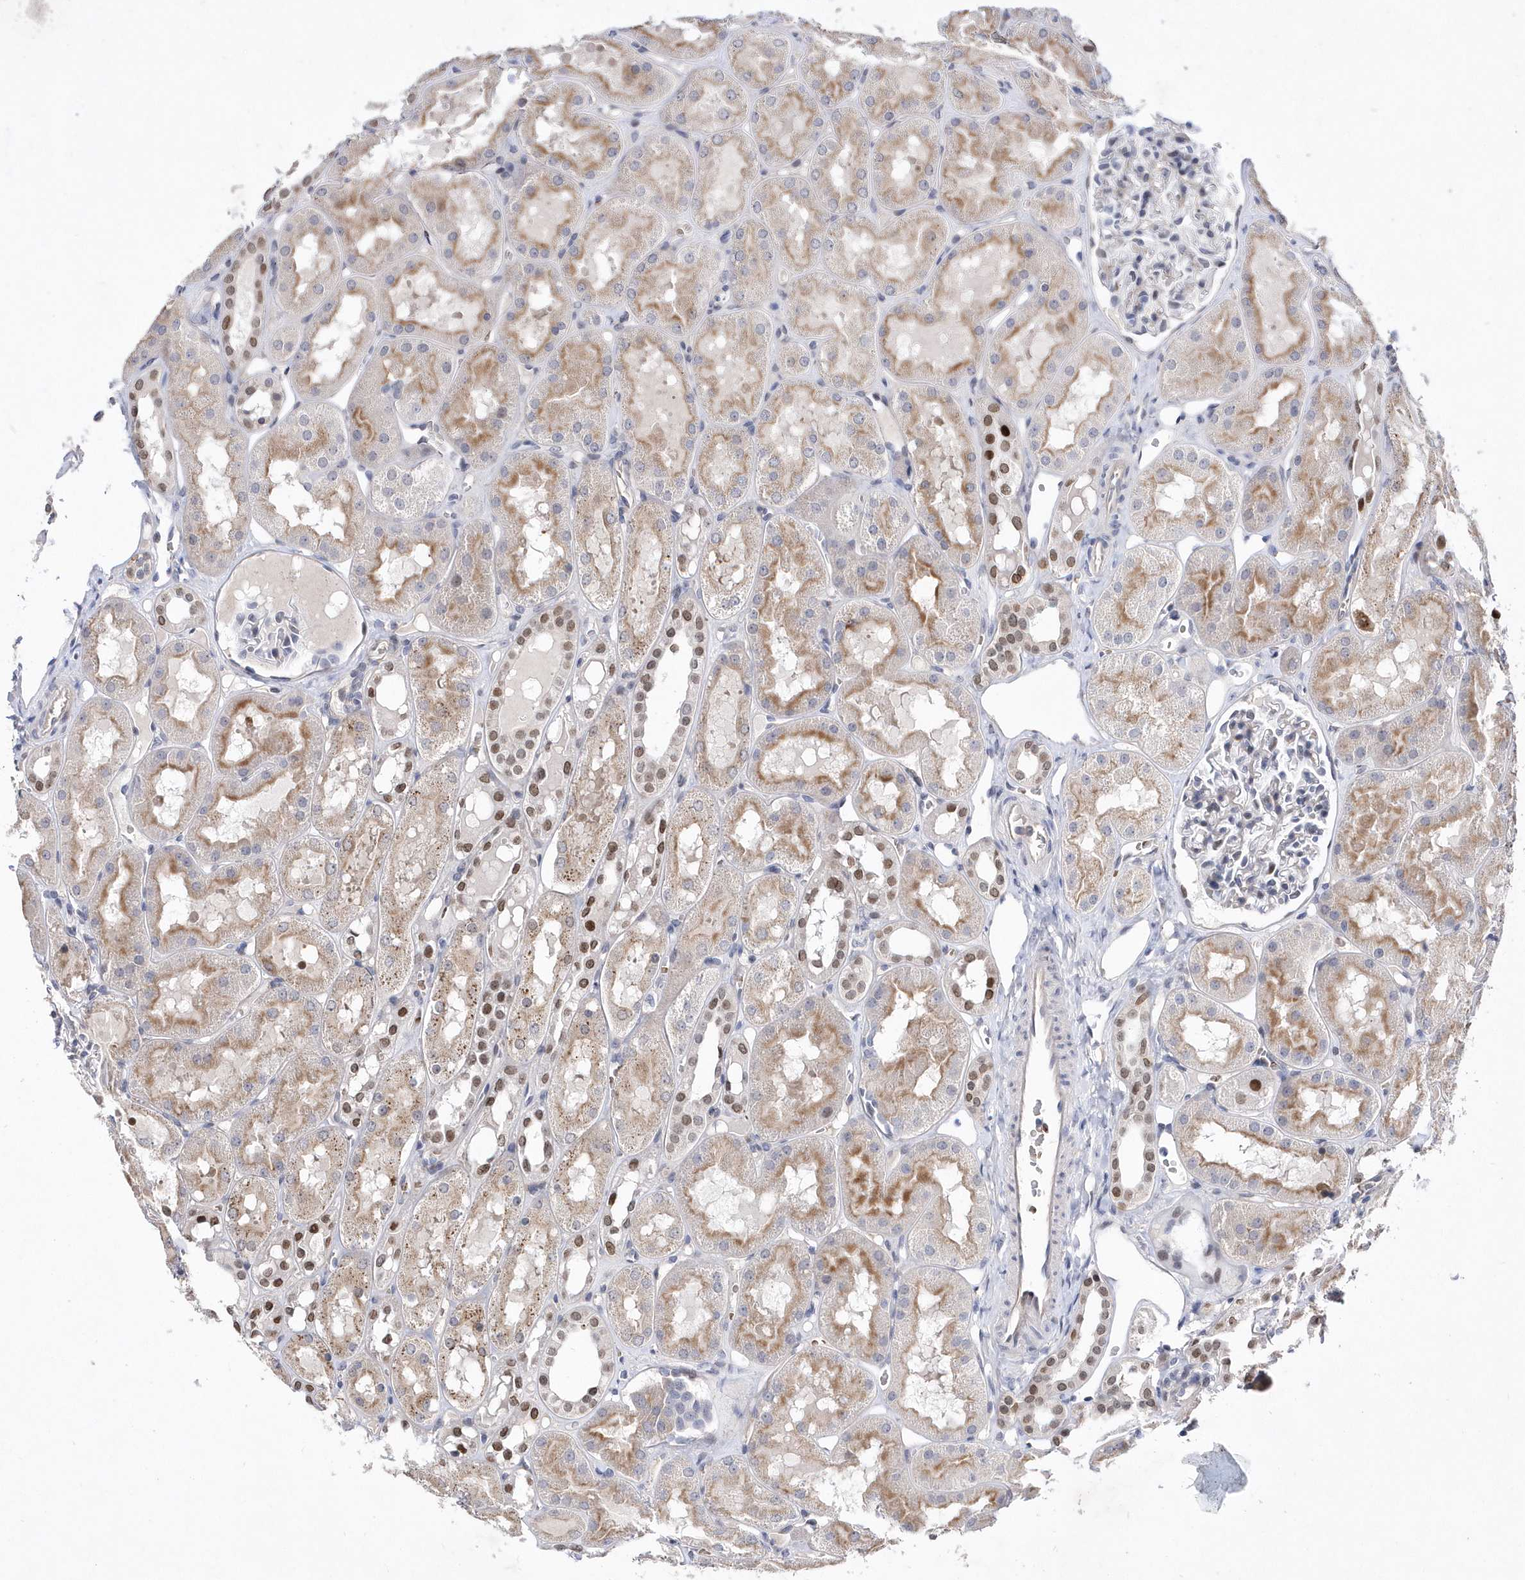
{"staining": {"intensity": "negative", "quantity": "none", "location": "none"}, "tissue": "kidney", "cell_type": "Cells in glomeruli", "image_type": "normal", "snomed": [{"axis": "morphology", "description": "Normal tissue, NOS"}, {"axis": "topography", "description": "Kidney"}, {"axis": "topography", "description": "Urinary bladder"}], "caption": "A histopathology image of kidney stained for a protein displays no brown staining in cells in glomeruli. Brightfield microscopy of IHC stained with DAB (3,3'-diaminobenzidine) (brown) and hematoxylin (blue), captured at high magnification.", "gene": "ZNF875", "patient": {"sex": "male", "age": 16}}